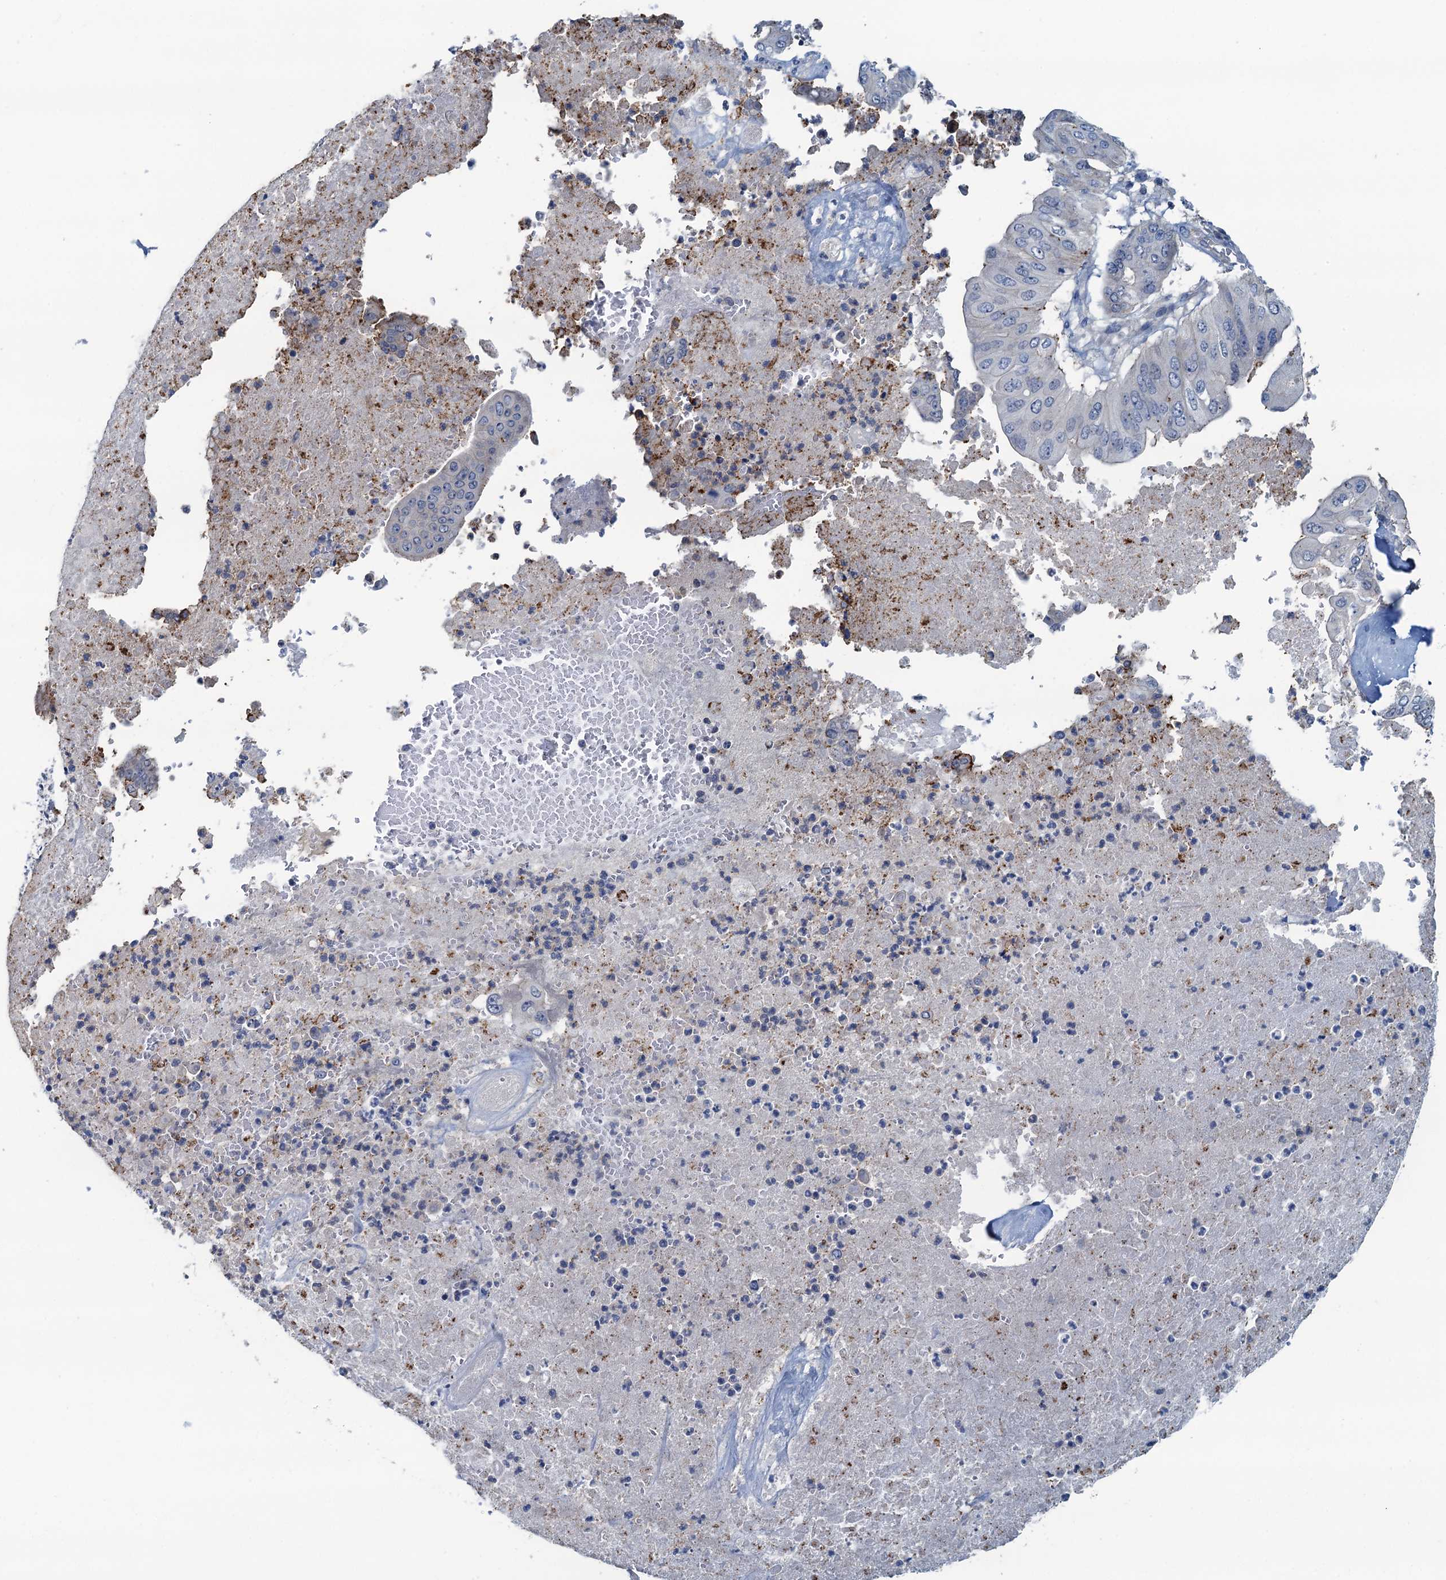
{"staining": {"intensity": "negative", "quantity": "none", "location": "none"}, "tissue": "pancreatic cancer", "cell_type": "Tumor cells", "image_type": "cancer", "snomed": [{"axis": "morphology", "description": "Adenocarcinoma, NOS"}, {"axis": "topography", "description": "Pancreas"}], "caption": "DAB immunohistochemical staining of human pancreatic cancer displays no significant staining in tumor cells.", "gene": "THAP10", "patient": {"sex": "female", "age": 77}}